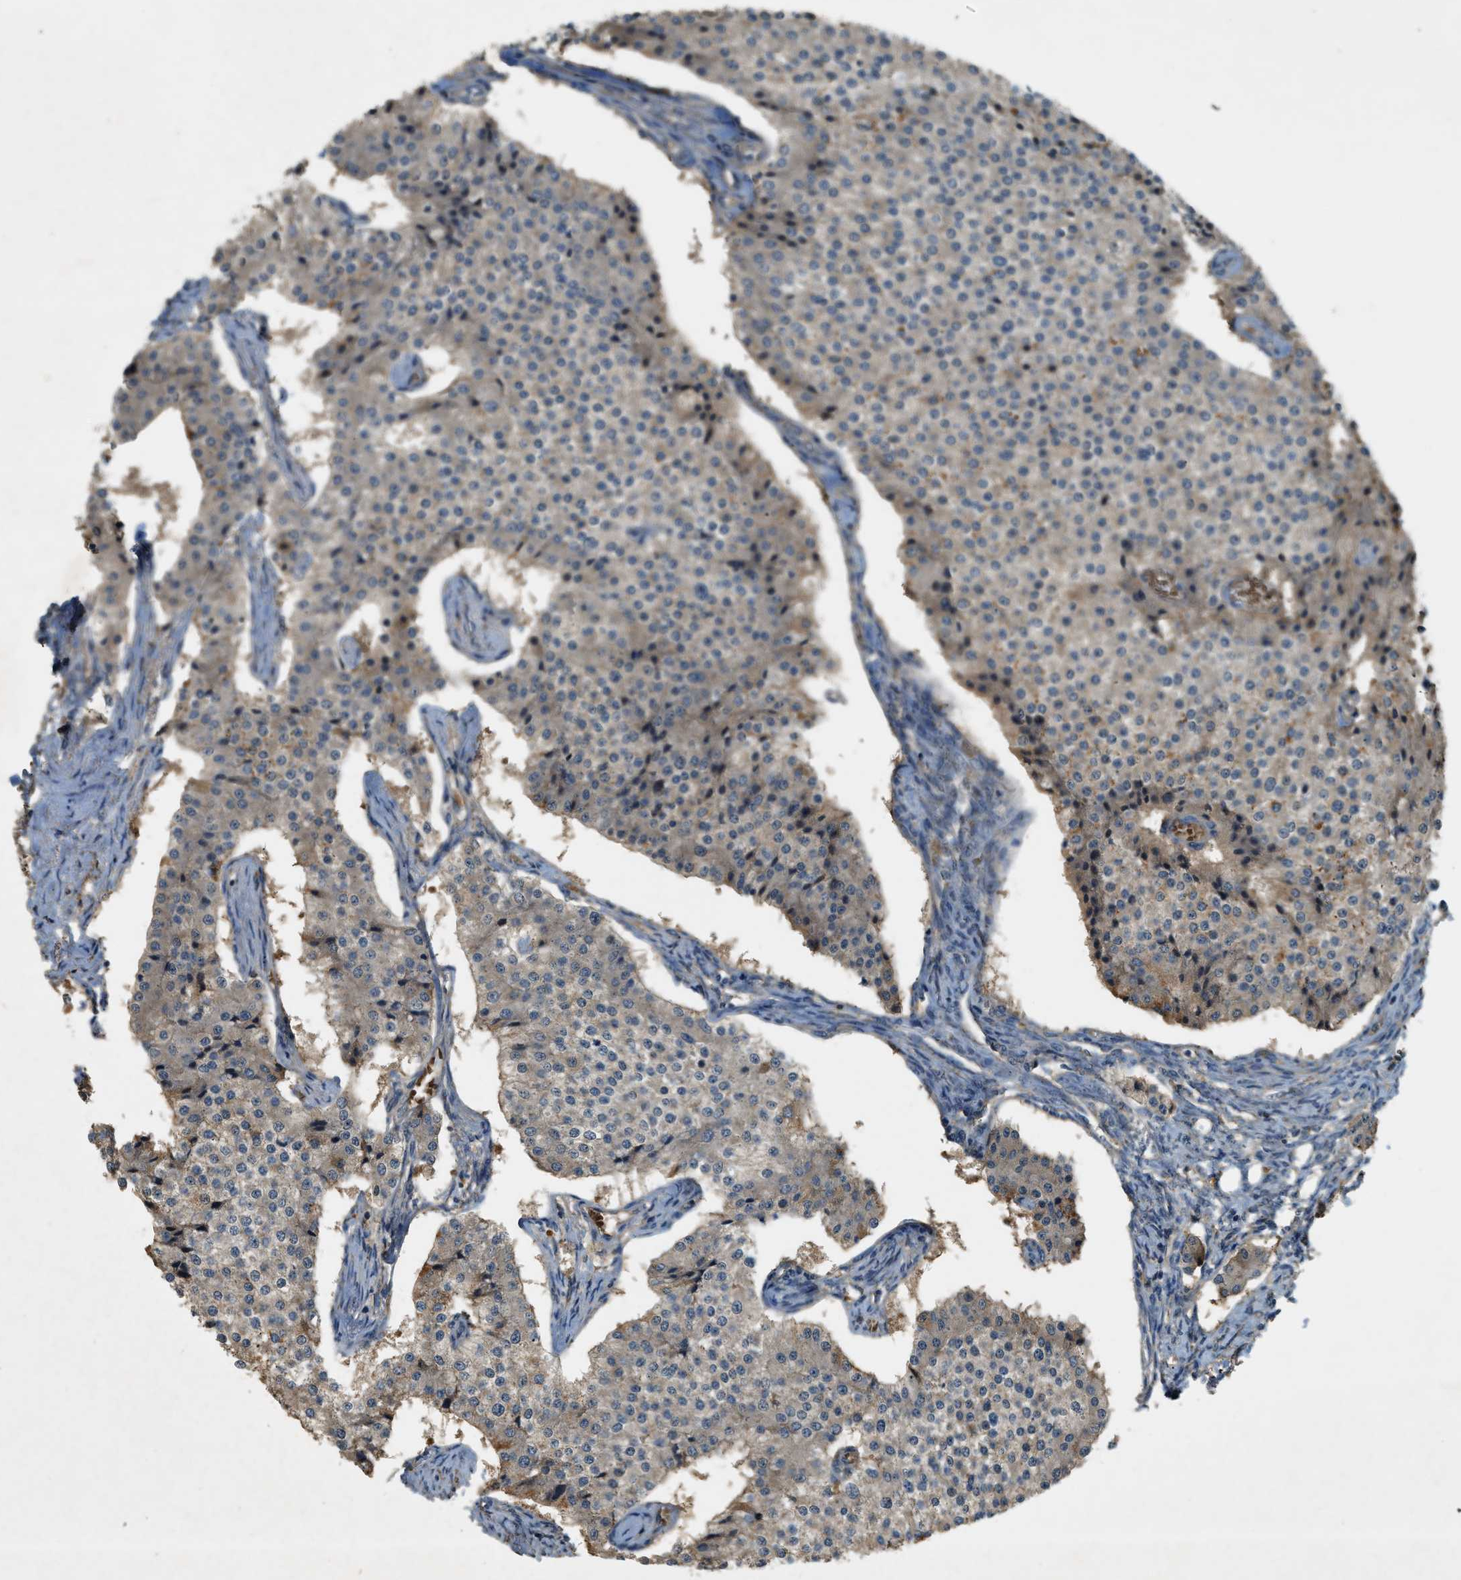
{"staining": {"intensity": "weak", "quantity": "25%-75%", "location": "cytoplasmic/membranous"}, "tissue": "carcinoid", "cell_type": "Tumor cells", "image_type": "cancer", "snomed": [{"axis": "morphology", "description": "Carcinoid, malignant, NOS"}, {"axis": "topography", "description": "Colon"}], "caption": "Malignant carcinoid tissue exhibits weak cytoplasmic/membranous staining in approximately 25%-75% of tumor cells", "gene": "CFLAR", "patient": {"sex": "female", "age": 52}}